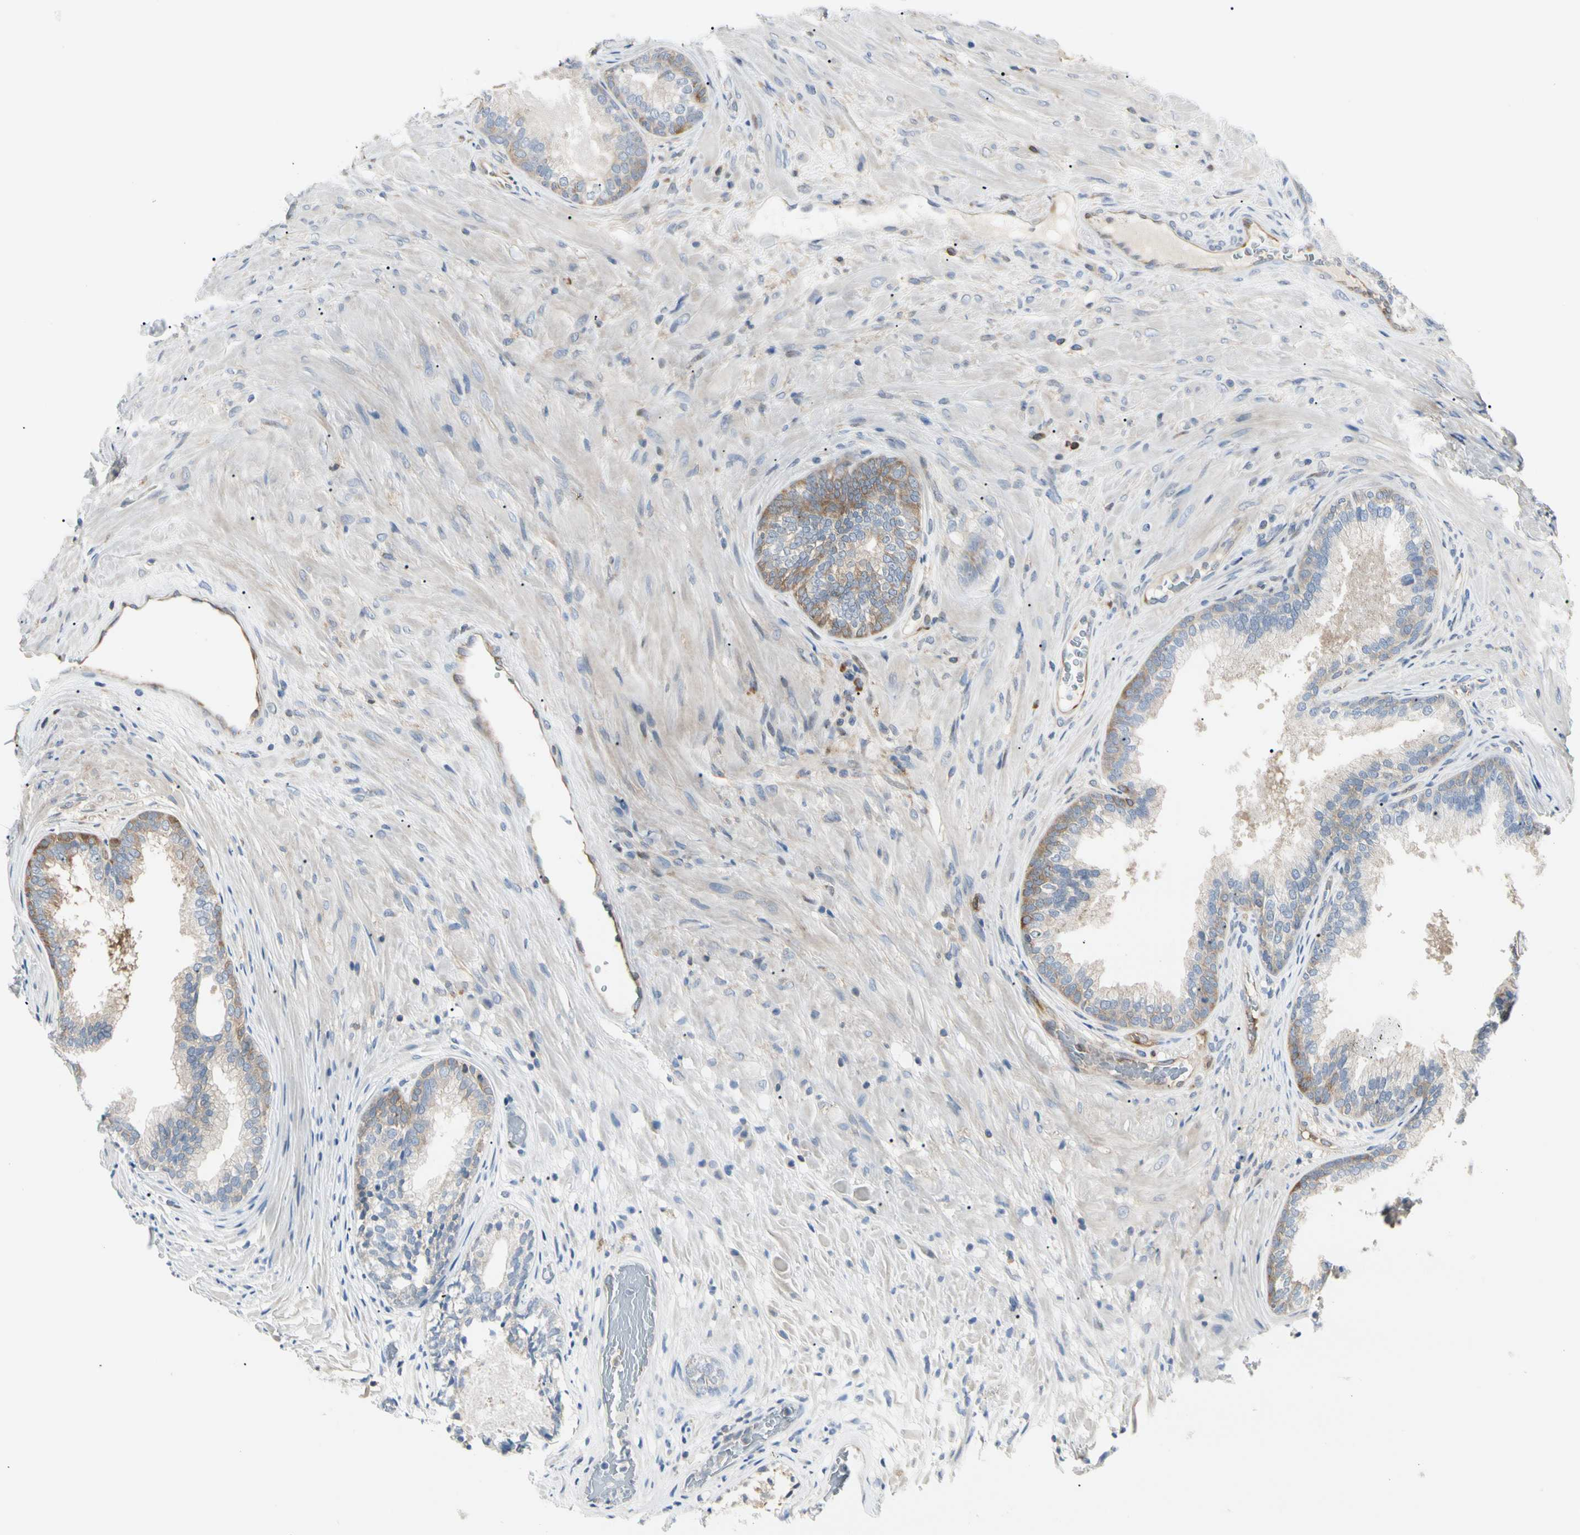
{"staining": {"intensity": "moderate", "quantity": "25%-75%", "location": "cytoplasmic/membranous"}, "tissue": "prostate", "cell_type": "Glandular cells", "image_type": "normal", "snomed": [{"axis": "morphology", "description": "Normal tissue, NOS"}, {"axis": "topography", "description": "Prostate"}], "caption": "Immunohistochemistry (IHC) image of benign prostate stained for a protein (brown), which demonstrates medium levels of moderate cytoplasmic/membranous expression in approximately 25%-75% of glandular cells.", "gene": "NFKB2", "patient": {"sex": "male", "age": 76}}